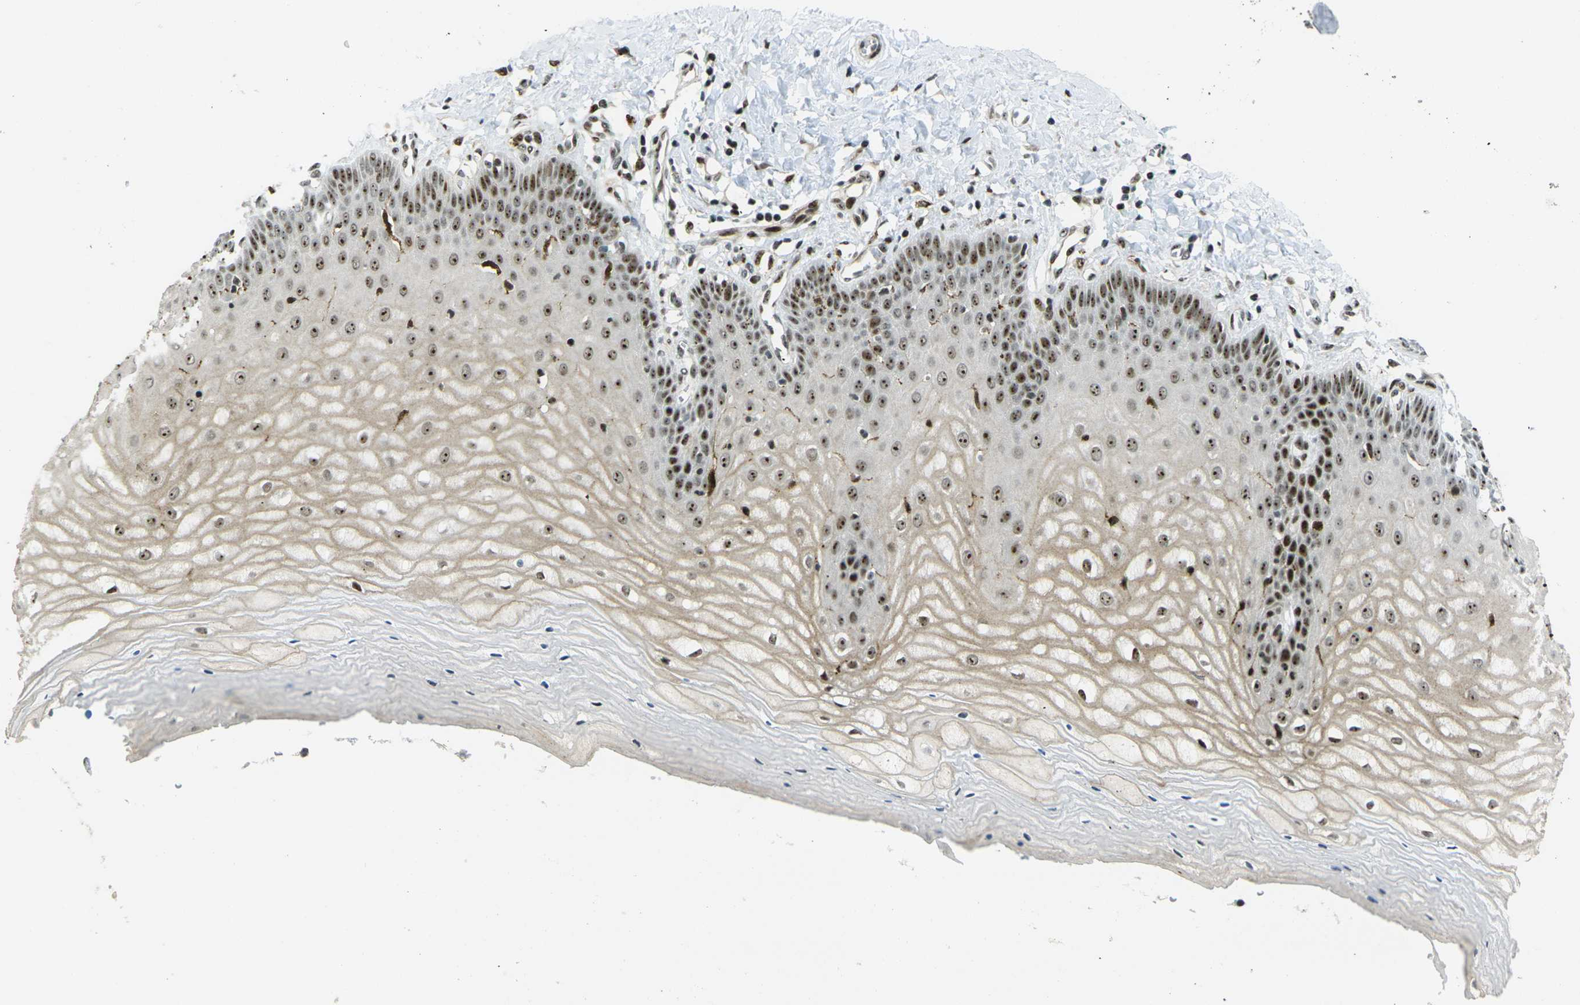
{"staining": {"intensity": "strong", "quantity": ">75%", "location": "nuclear"}, "tissue": "cervix", "cell_type": "Glandular cells", "image_type": "normal", "snomed": [{"axis": "morphology", "description": "Normal tissue, NOS"}, {"axis": "topography", "description": "Cervix"}], "caption": "The micrograph shows immunohistochemical staining of normal cervix. There is strong nuclear expression is present in about >75% of glandular cells. (Stains: DAB in brown, nuclei in blue, Microscopy: brightfield microscopy at high magnification).", "gene": "UBE2C", "patient": {"sex": "female", "age": 55}}